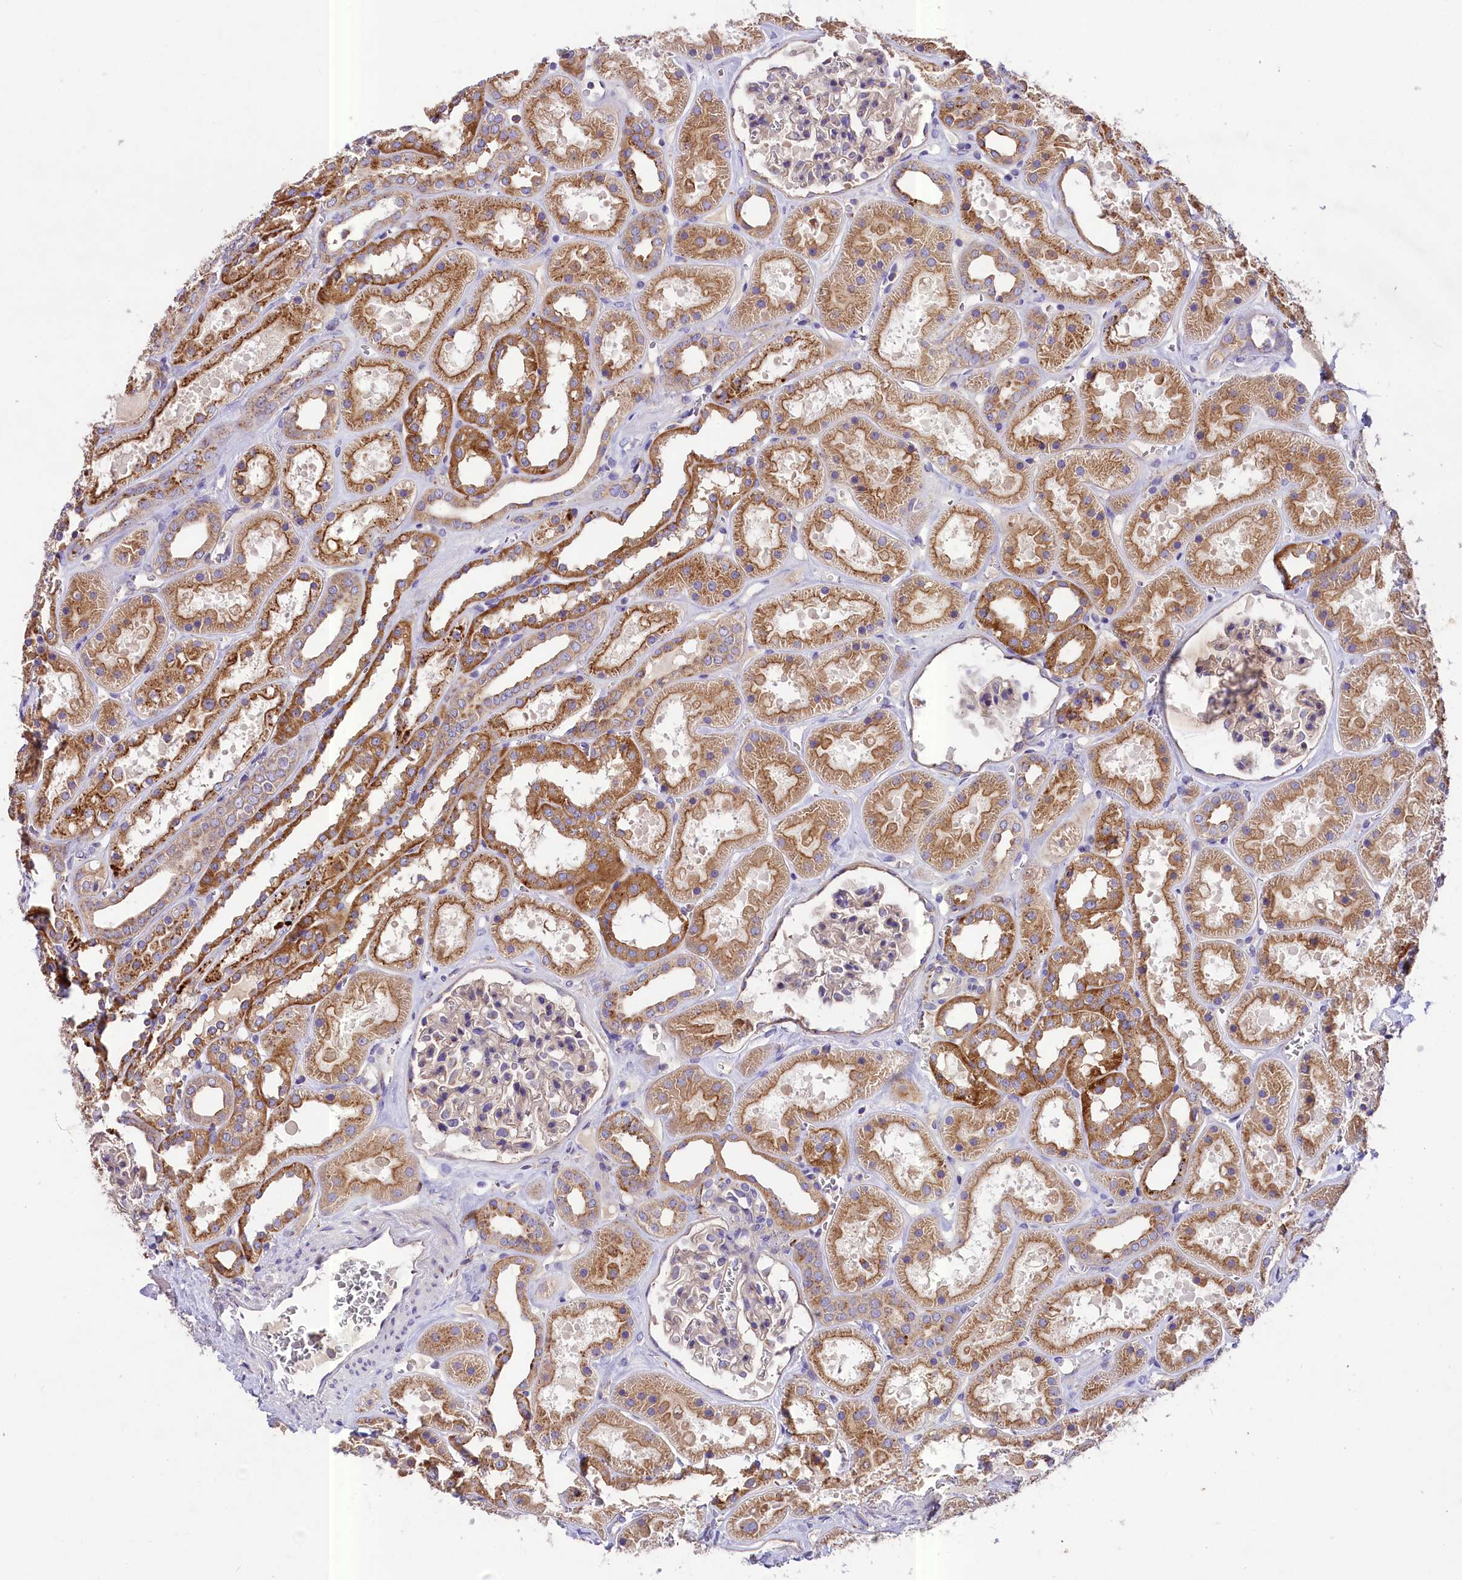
{"staining": {"intensity": "weak", "quantity": "25%-75%", "location": "cytoplasmic/membranous"}, "tissue": "kidney", "cell_type": "Cells in glomeruli", "image_type": "normal", "snomed": [{"axis": "morphology", "description": "Normal tissue, NOS"}, {"axis": "topography", "description": "Kidney"}], "caption": "DAB immunohistochemical staining of benign human kidney demonstrates weak cytoplasmic/membranous protein staining in about 25%-75% of cells in glomeruli. (Brightfield microscopy of DAB IHC at high magnification).", "gene": "PEMT", "patient": {"sex": "female", "age": 41}}